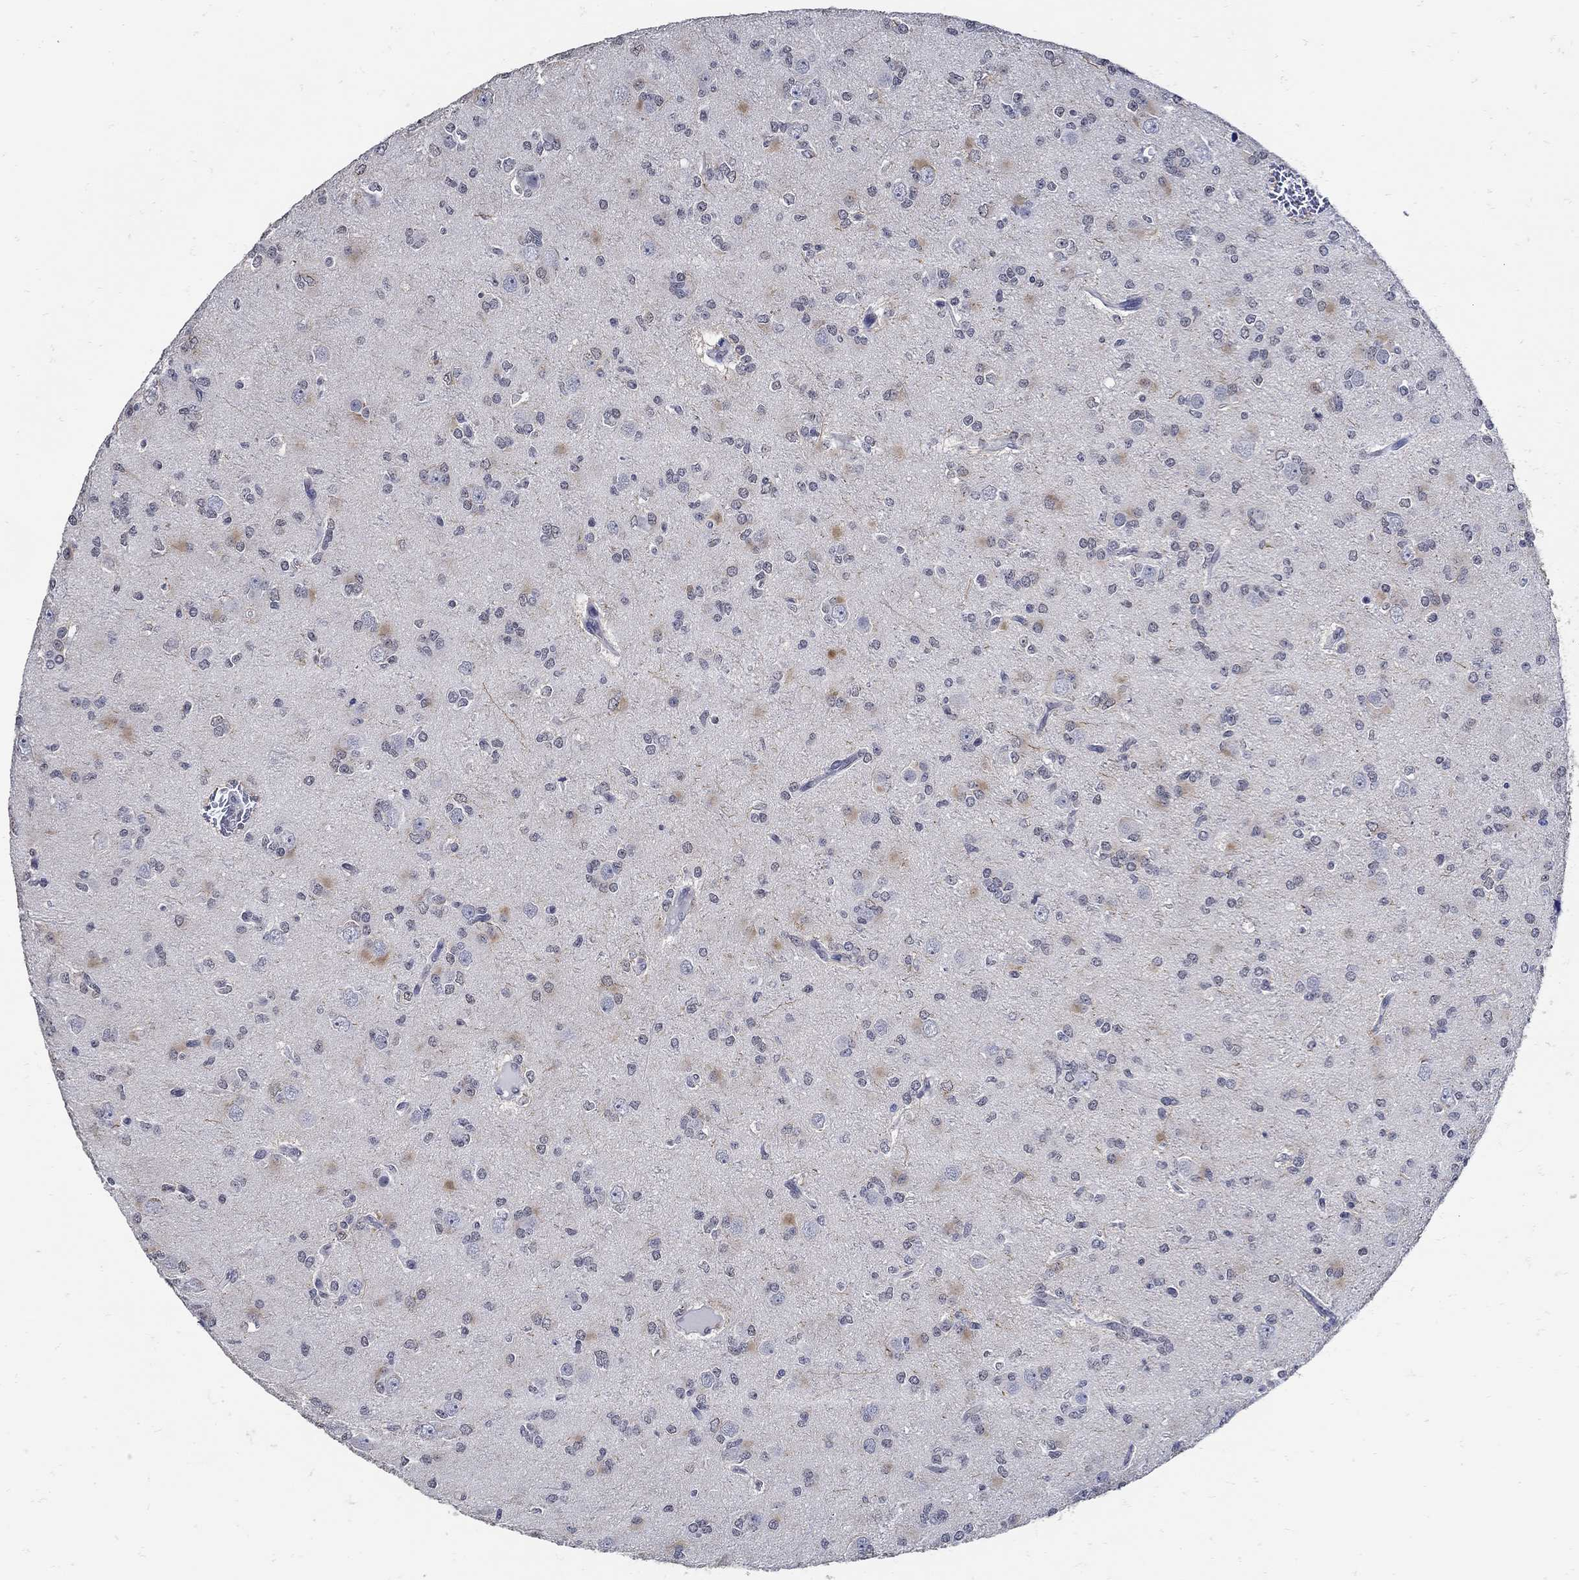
{"staining": {"intensity": "negative", "quantity": "none", "location": "none"}, "tissue": "glioma", "cell_type": "Tumor cells", "image_type": "cancer", "snomed": [{"axis": "morphology", "description": "Glioma, malignant, Low grade"}, {"axis": "topography", "description": "Brain"}], "caption": "There is no significant staining in tumor cells of glioma.", "gene": "KCNN3", "patient": {"sex": "male", "age": 27}}